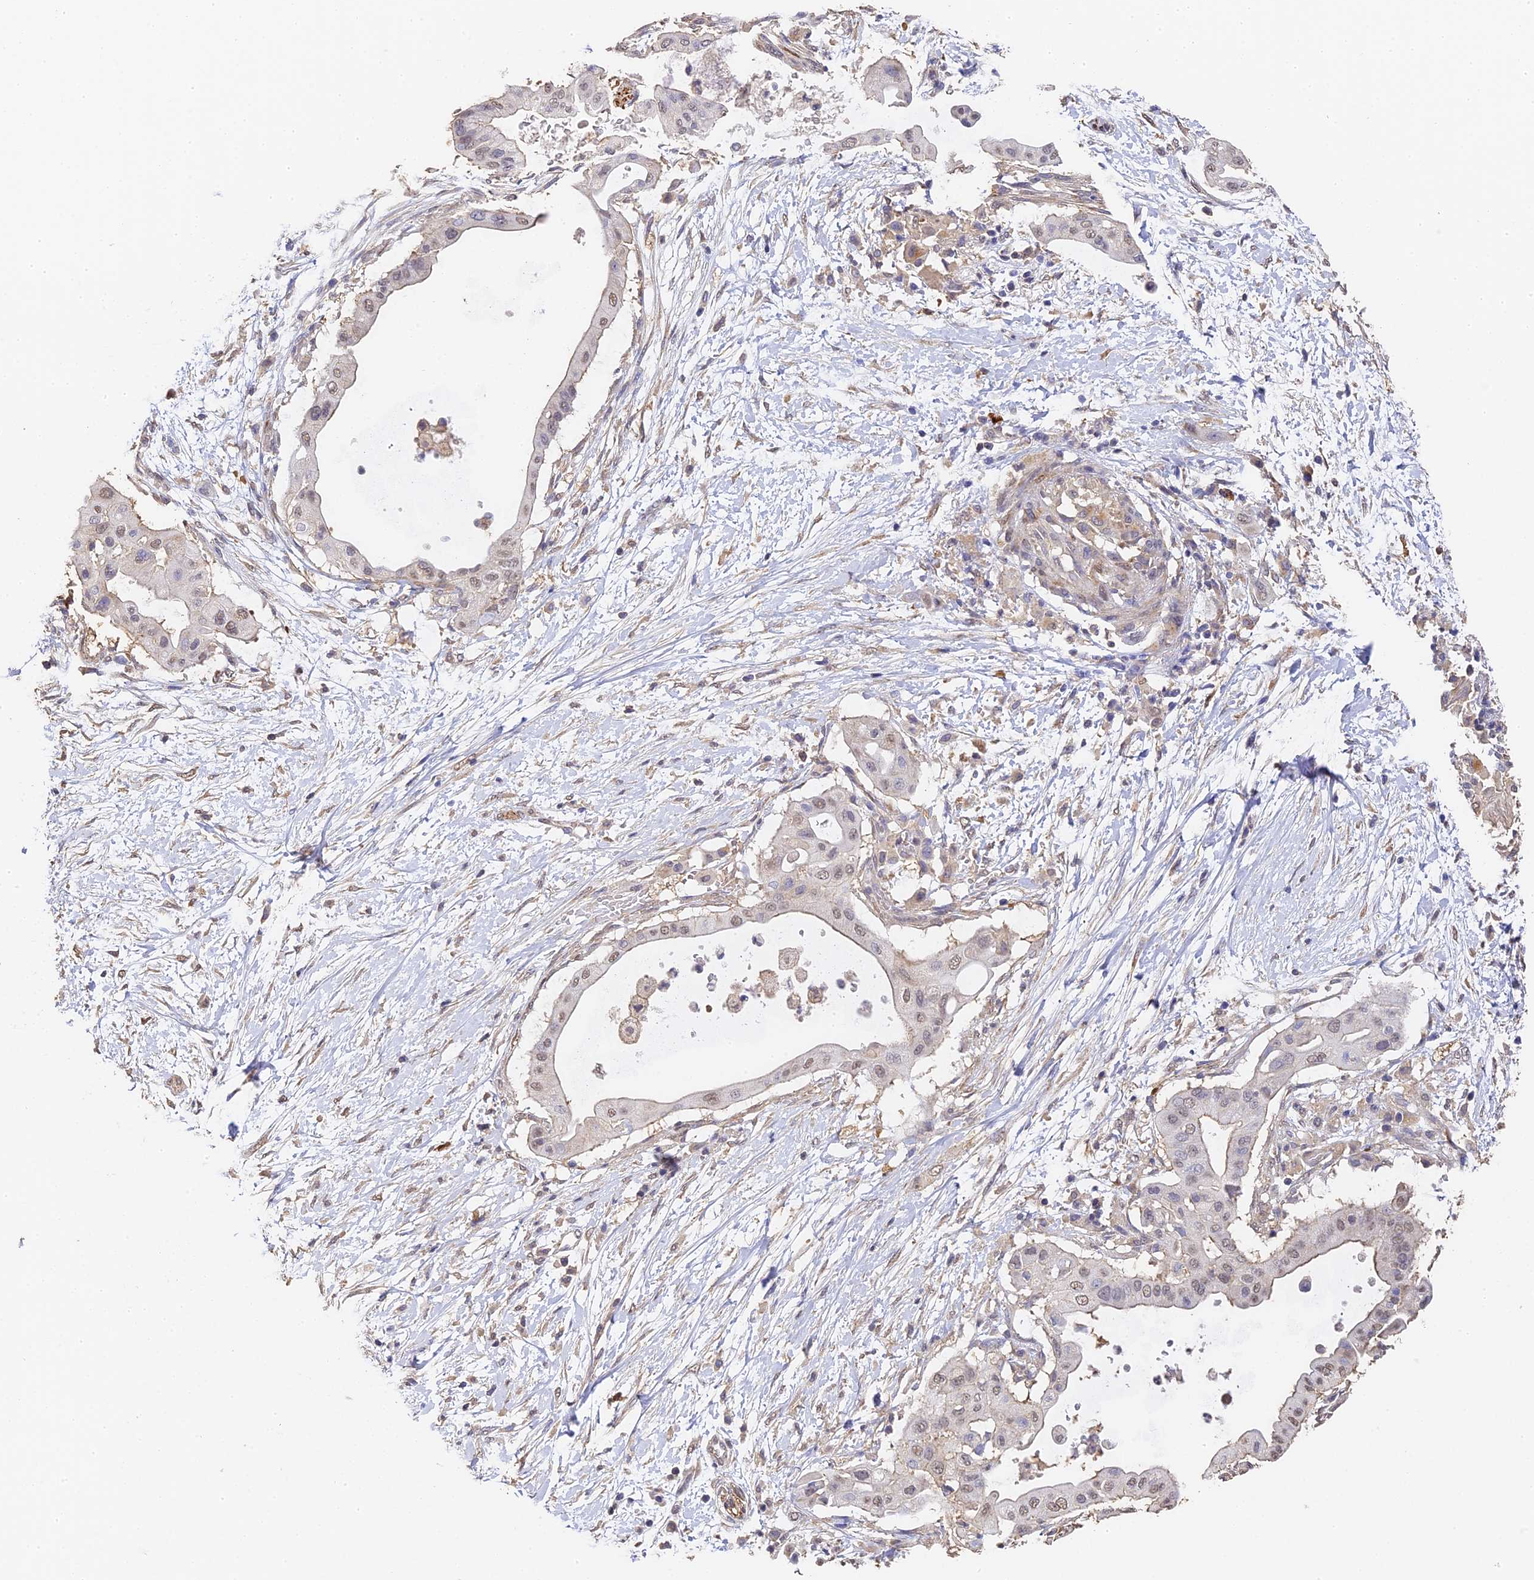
{"staining": {"intensity": "weak", "quantity": ">75%", "location": "cytoplasmic/membranous,nuclear"}, "tissue": "pancreatic cancer", "cell_type": "Tumor cells", "image_type": "cancer", "snomed": [{"axis": "morphology", "description": "Adenocarcinoma, NOS"}, {"axis": "topography", "description": "Pancreas"}], "caption": "A histopathology image of human adenocarcinoma (pancreatic) stained for a protein displays weak cytoplasmic/membranous and nuclear brown staining in tumor cells.", "gene": "SLC11A1", "patient": {"sex": "male", "age": 68}}